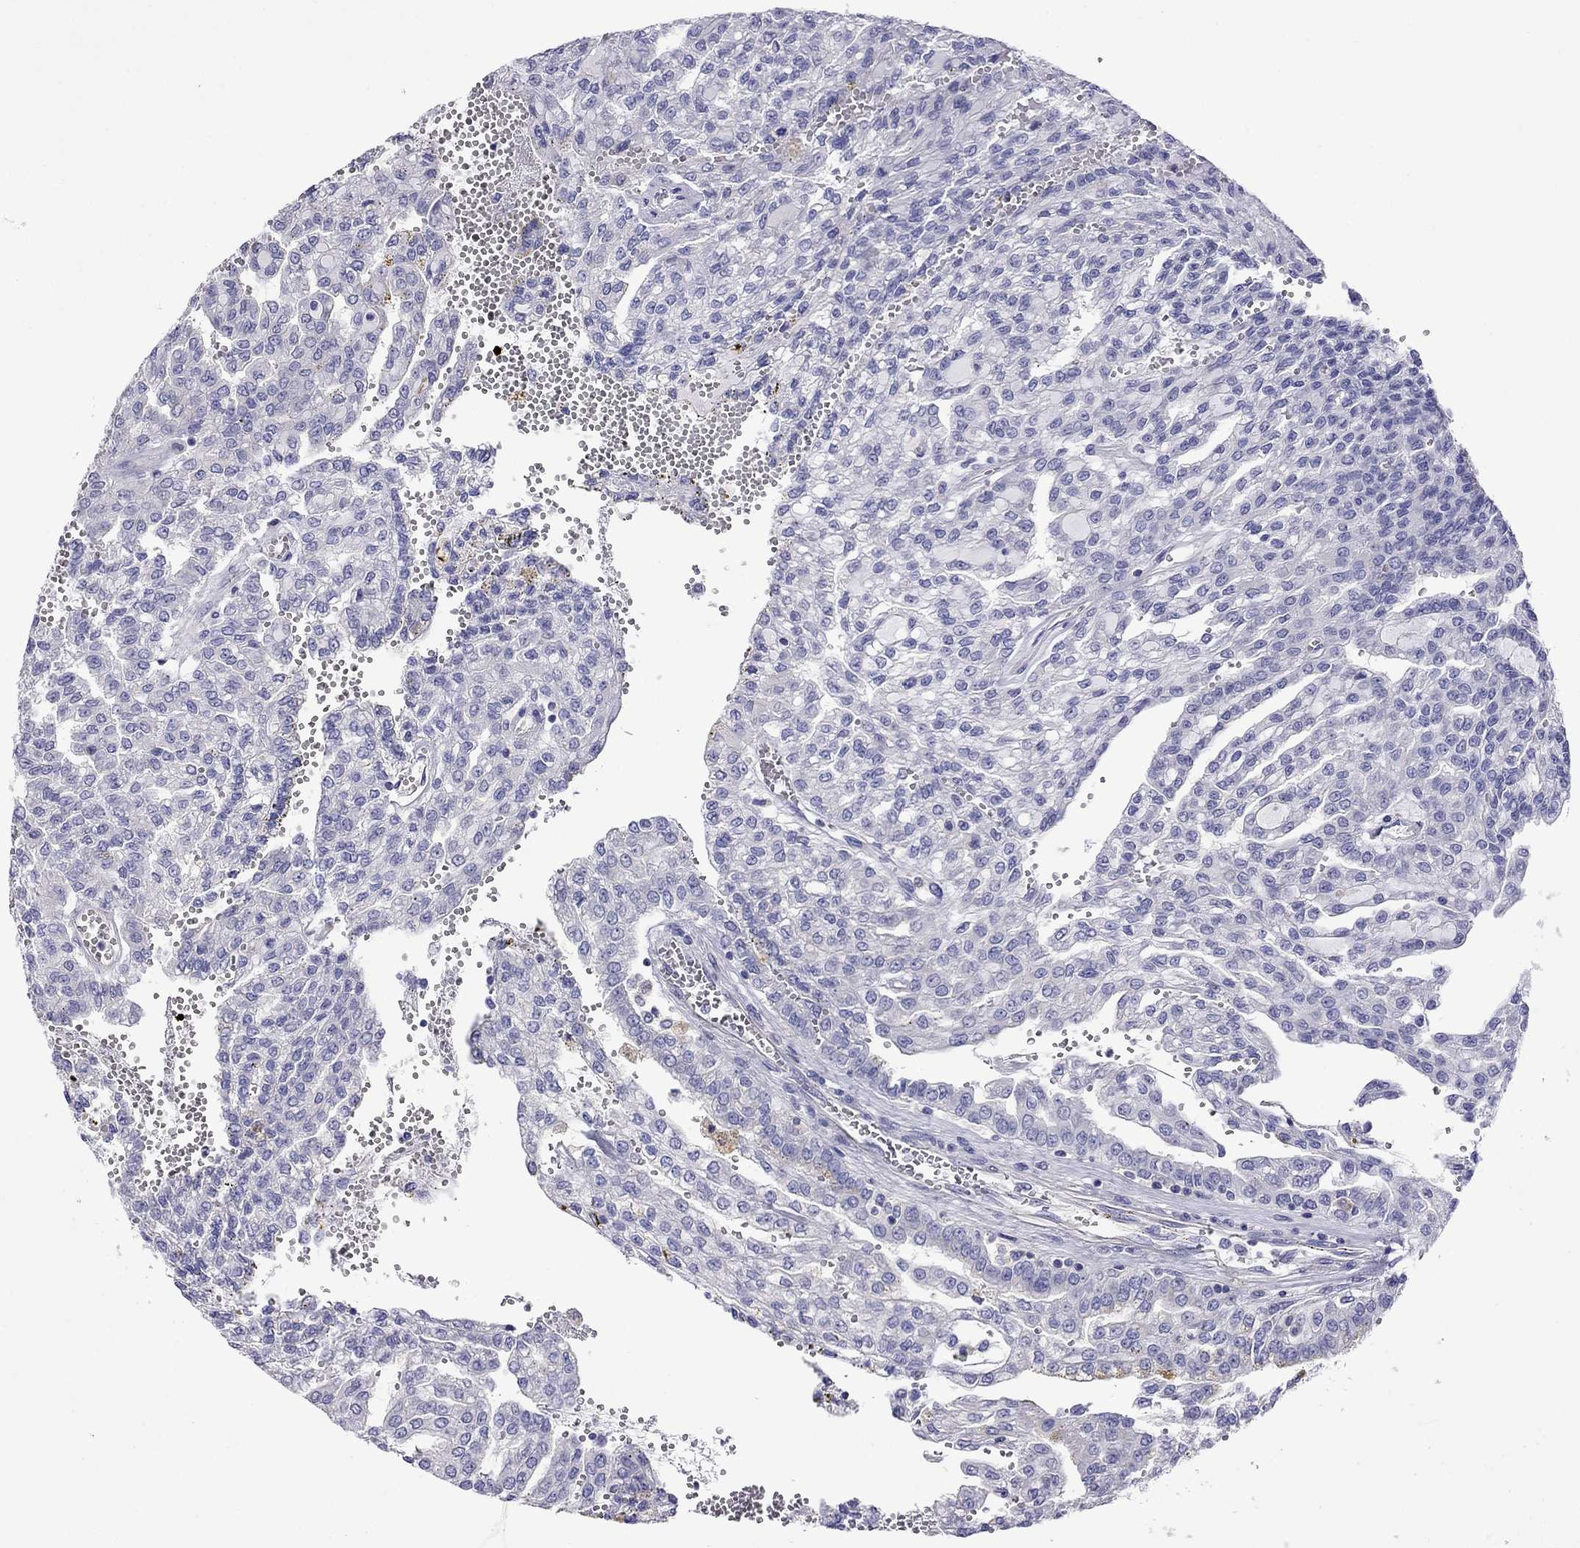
{"staining": {"intensity": "negative", "quantity": "none", "location": "none"}, "tissue": "renal cancer", "cell_type": "Tumor cells", "image_type": "cancer", "snomed": [{"axis": "morphology", "description": "Adenocarcinoma, NOS"}, {"axis": "topography", "description": "Kidney"}], "caption": "The IHC image has no significant expression in tumor cells of renal cancer tissue.", "gene": "STAR", "patient": {"sex": "male", "age": 63}}